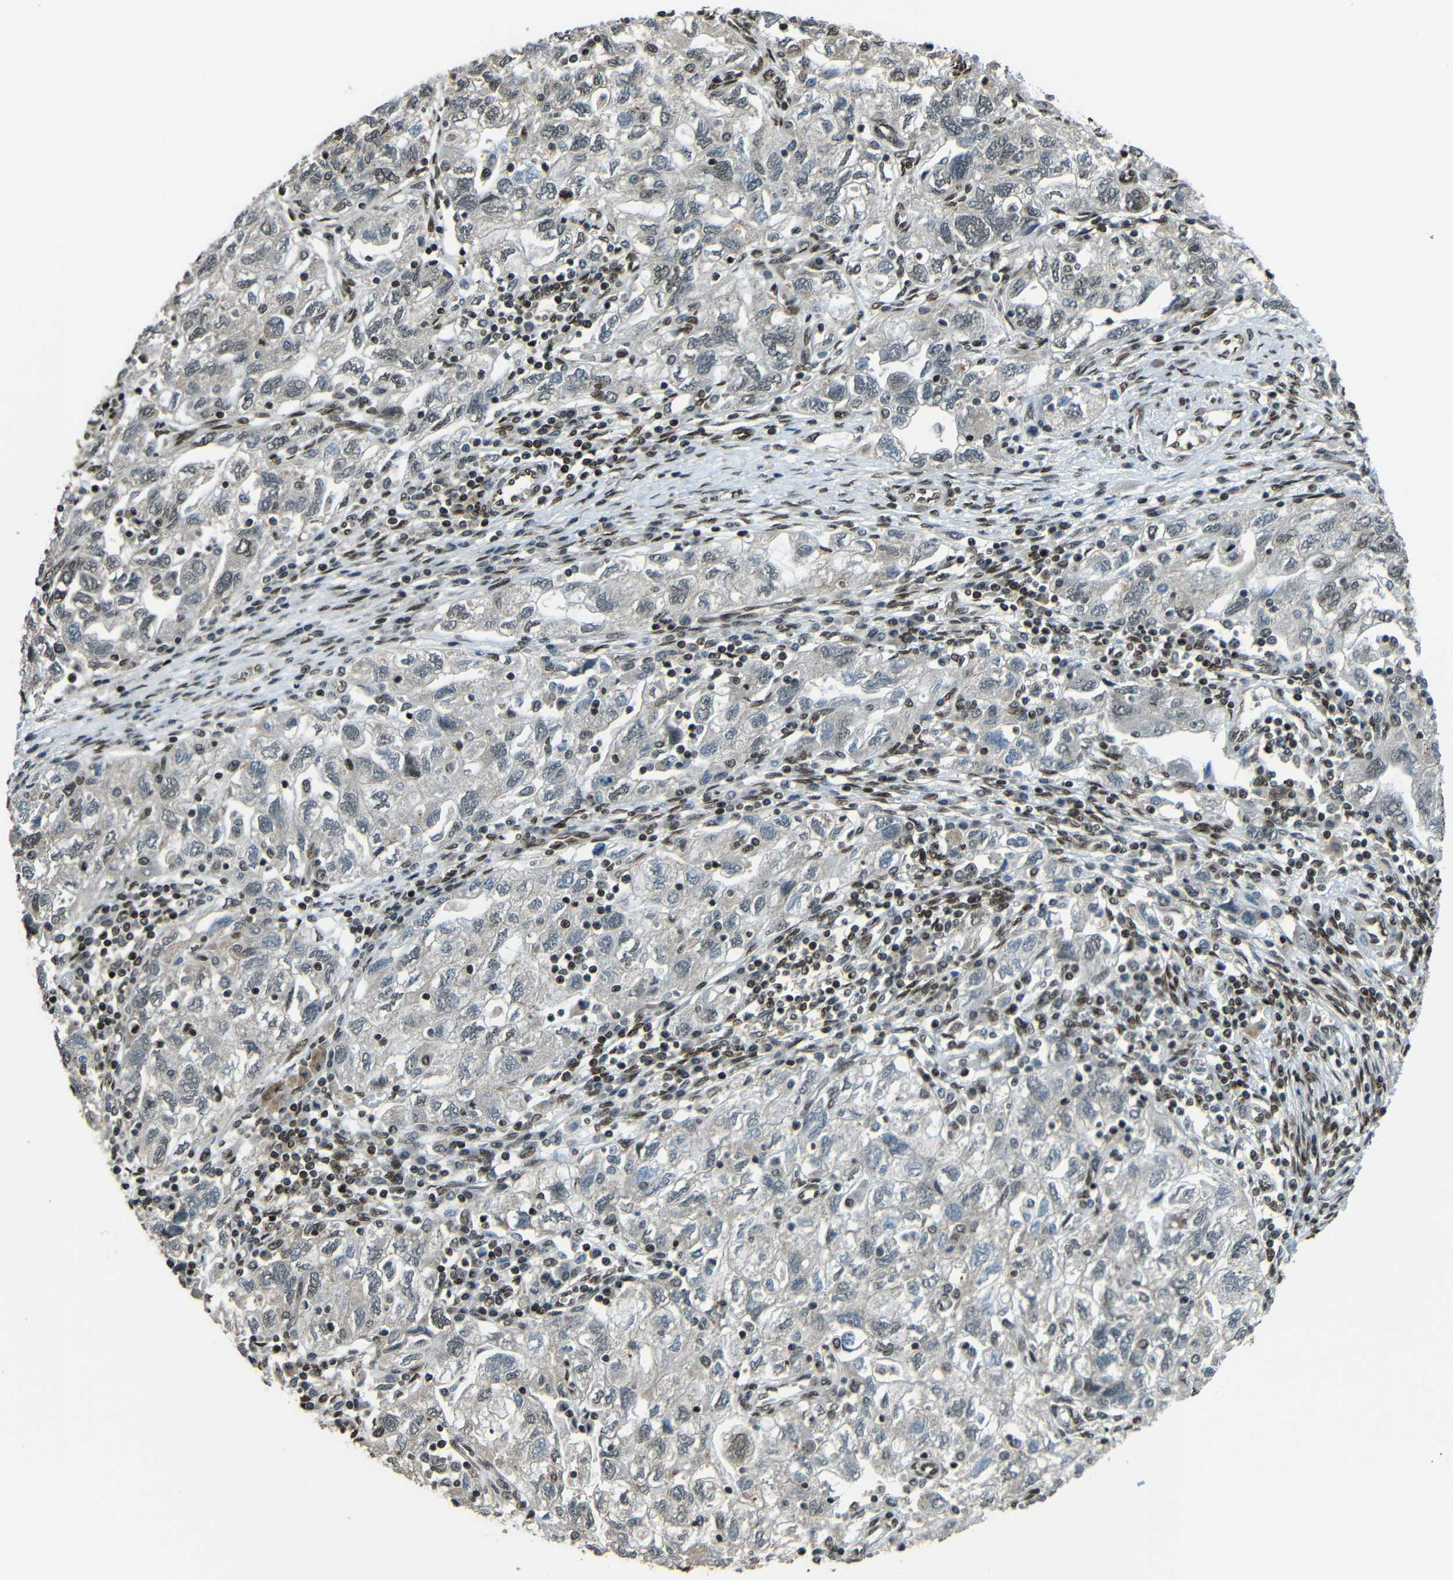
{"staining": {"intensity": "weak", "quantity": "<25%", "location": "cytoplasmic/membranous,nuclear"}, "tissue": "ovarian cancer", "cell_type": "Tumor cells", "image_type": "cancer", "snomed": [{"axis": "morphology", "description": "Carcinoma, NOS"}, {"axis": "morphology", "description": "Cystadenocarcinoma, serous, NOS"}, {"axis": "topography", "description": "Ovary"}], "caption": "There is no significant staining in tumor cells of carcinoma (ovarian). Nuclei are stained in blue.", "gene": "PSIP1", "patient": {"sex": "female", "age": 69}}